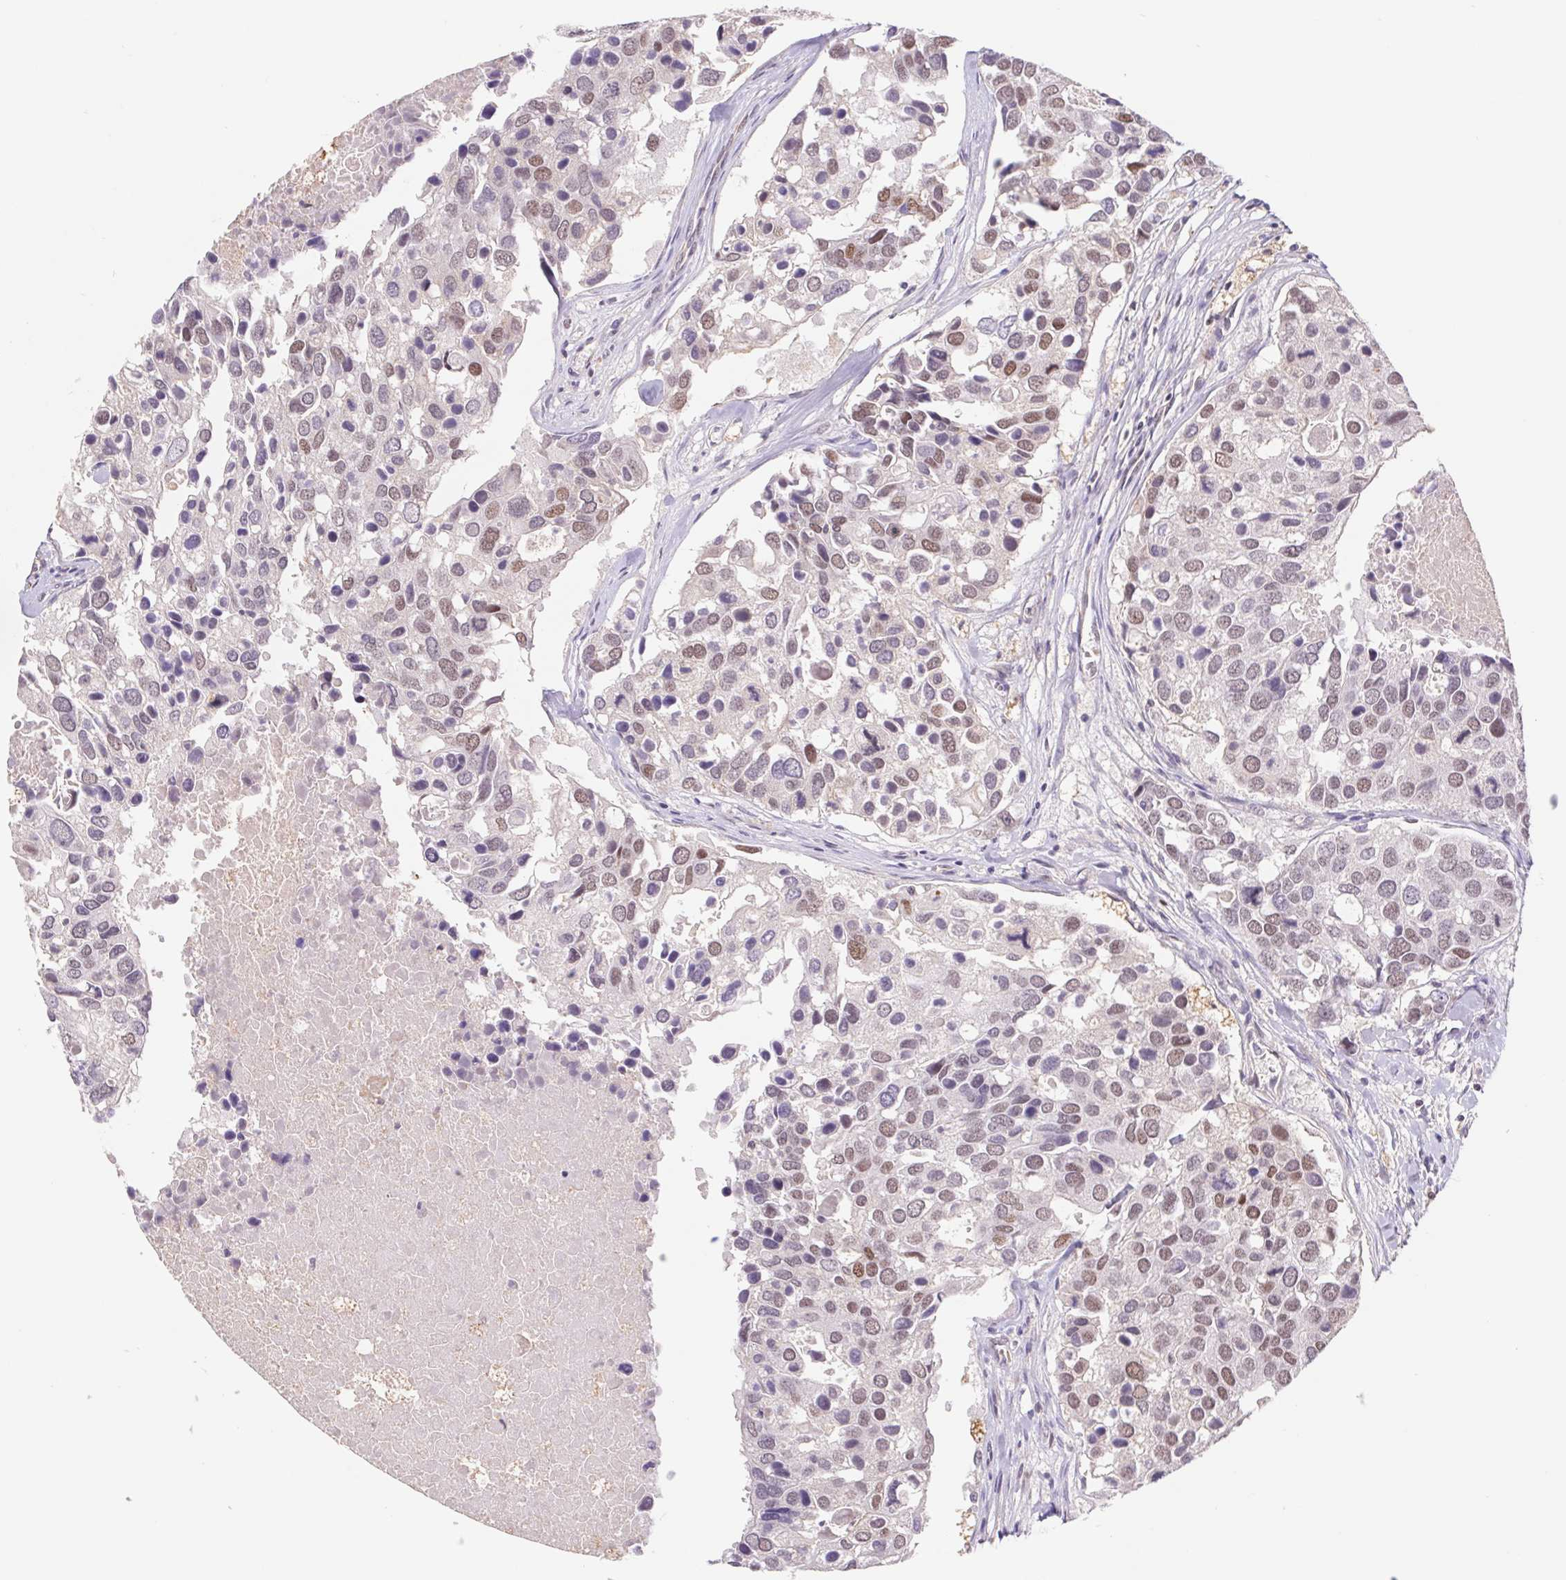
{"staining": {"intensity": "moderate", "quantity": ">75%", "location": "nuclear"}, "tissue": "breast cancer", "cell_type": "Tumor cells", "image_type": "cancer", "snomed": [{"axis": "morphology", "description": "Duct carcinoma"}, {"axis": "topography", "description": "Breast"}], "caption": "Immunohistochemistry histopathology image of breast cancer stained for a protein (brown), which displays medium levels of moderate nuclear positivity in about >75% of tumor cells.", "gene": "TRERF1", "patient": {"sex": "female", "age": 83}}